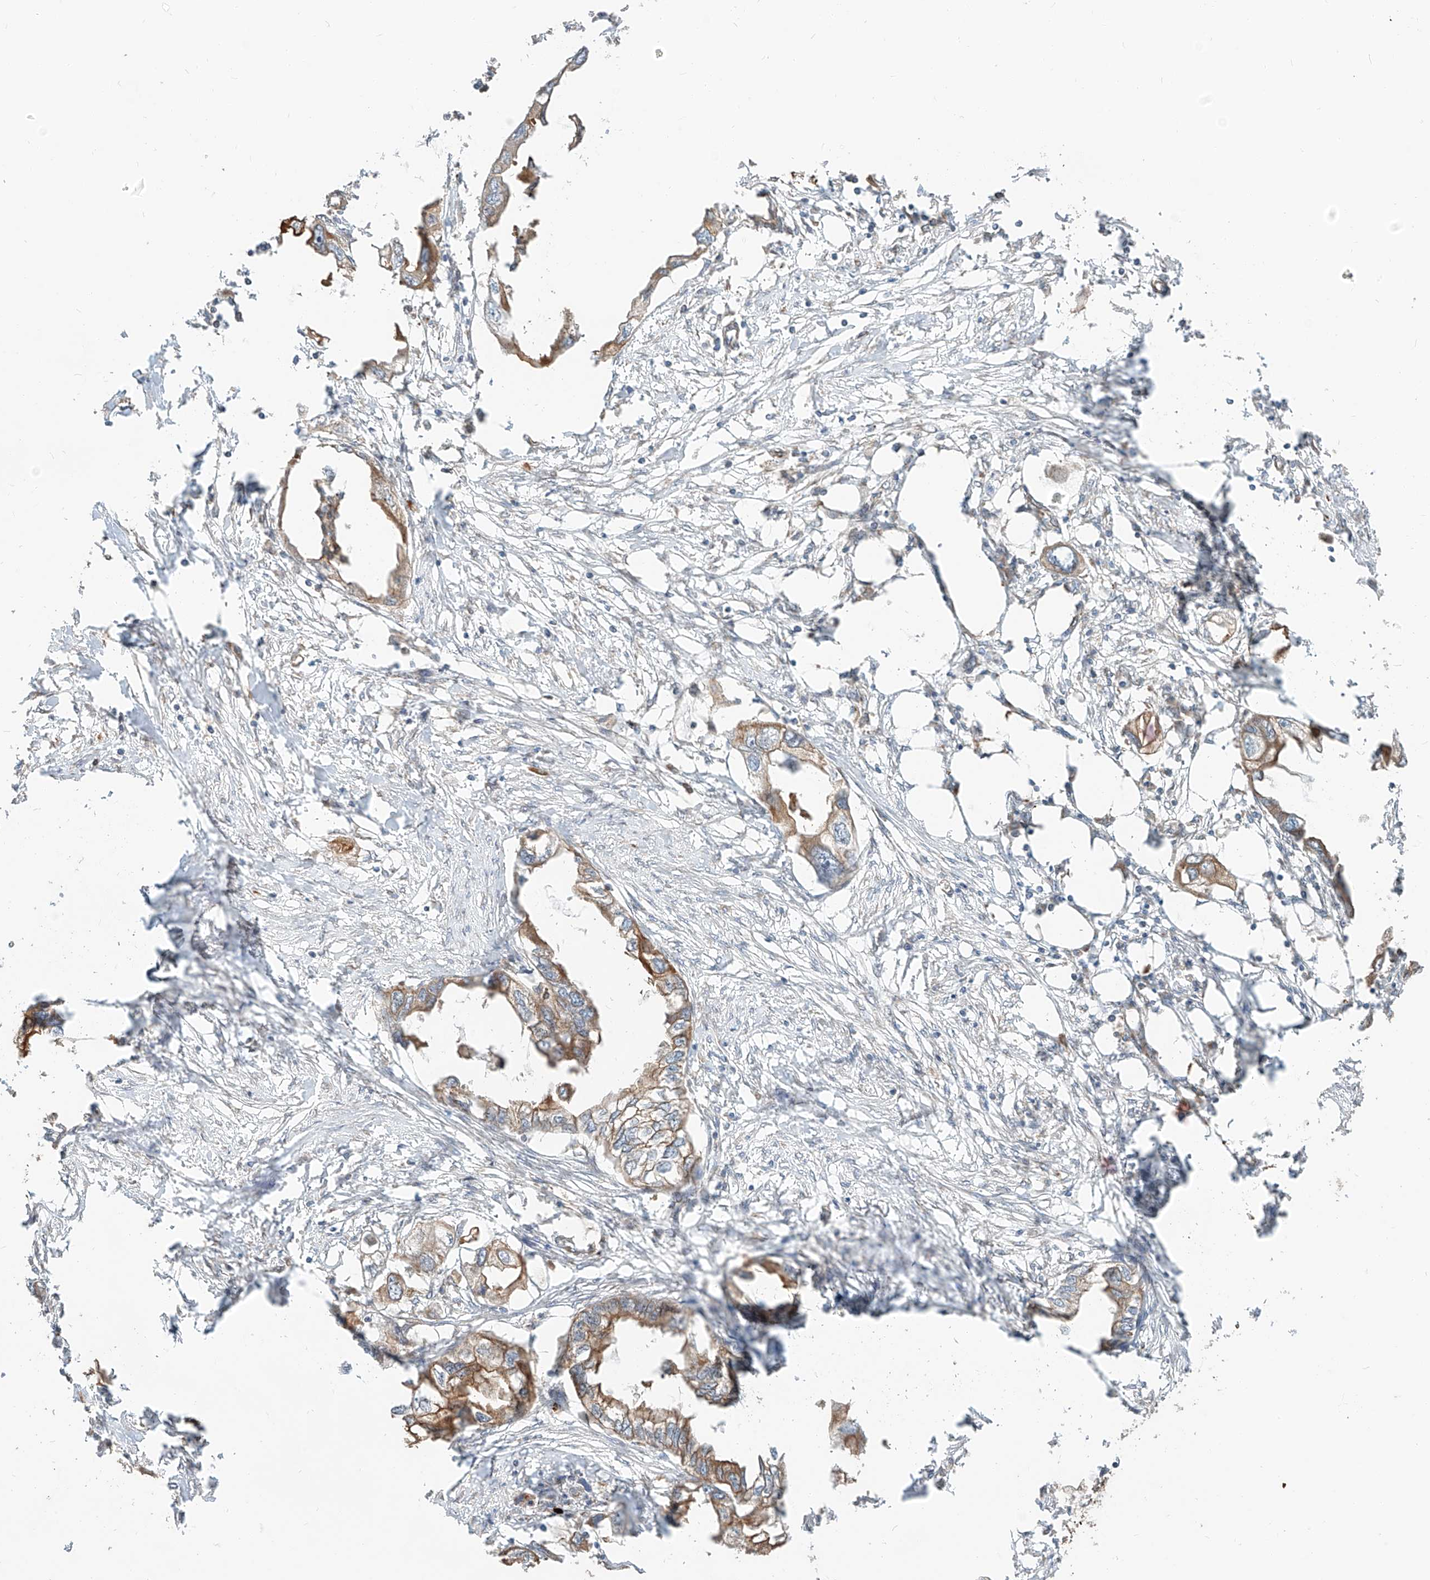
{"staining": {"intensity": "moderate", "quantity": ">75%", "location": "cytoplasmic/membranous"}, "tissue": "endometrial cancer", "cell_type": "Tumor cells", "image_type": "cancer", "snomed": [{"axis": "morphology", "description": "Adenocarcinoma, NOS"}, {"axis": "morphology", "description": "Adenocarcinoma, metastatic, NOS"}, {"axis": "topography", "description": "Adipose tissue"}, {"axis": "topography", "description": "Endometrium"}], "caption": "An image of human metastatic adenocarcinoma (endometrial) stained for a protein displays moderate cytoplasmic/membranous brown staining in tumor cells.", "gene": "CEP162", "patient": {"sex": "female", "age": 67}}